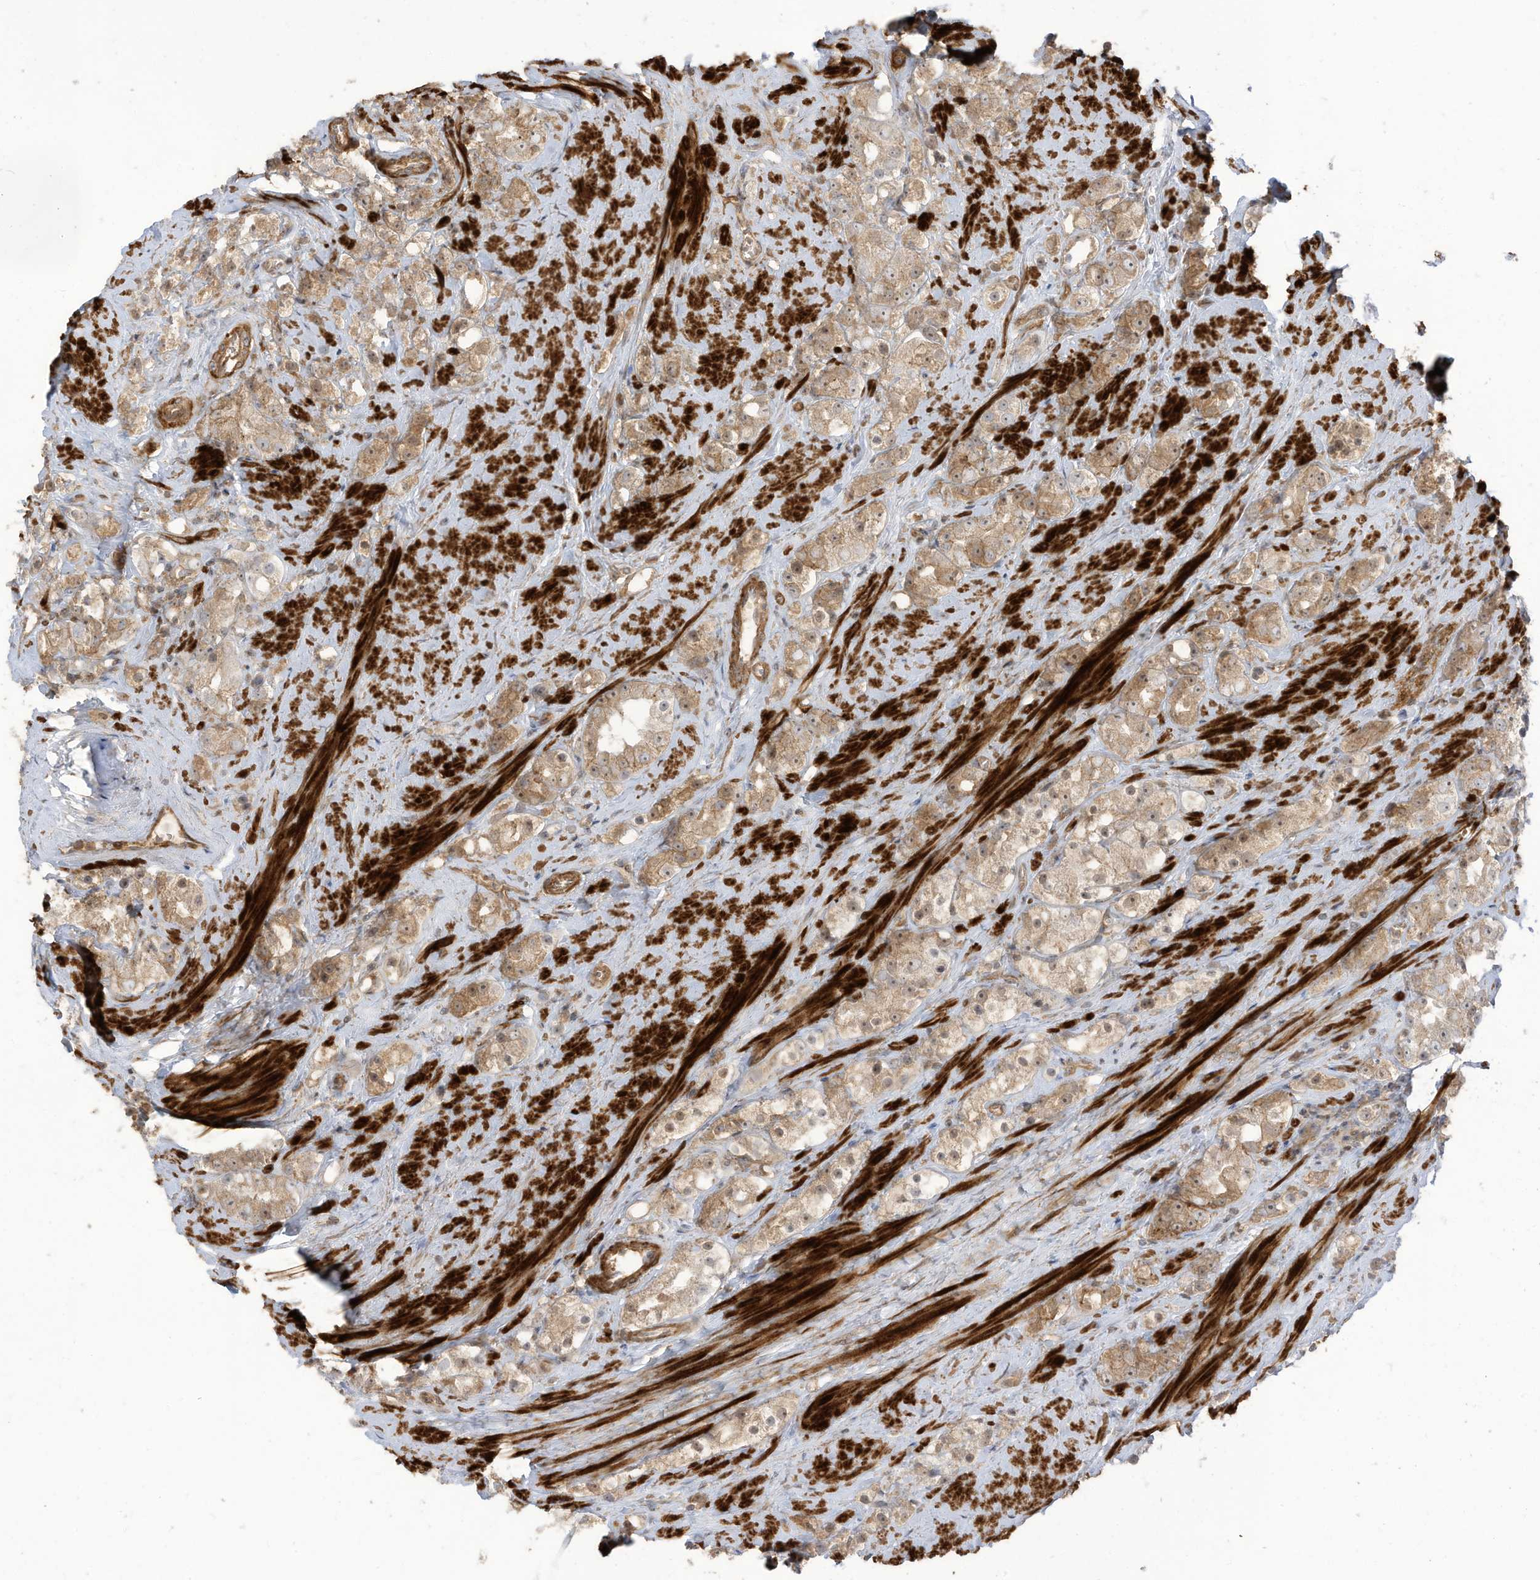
{"staining": {"intensity": "weak", "quantity": ">75%", "location": "cytoplasmic/membranous"}, "tissue": "prostate cancer", "cell_type": "Tumor cells", "image_type": "cancer", "snomed": [{"axis": "morphology", "description": "Adenocarcinoma, NOS"}, {"axis": "topography", "description": "Prostate"}], "caption": "Human prostate cancer stained with a protein marker exhibits weak staining in tumor cells.", "gene": "ENTR1", "patient": {"sex": "male", "age": 79}}